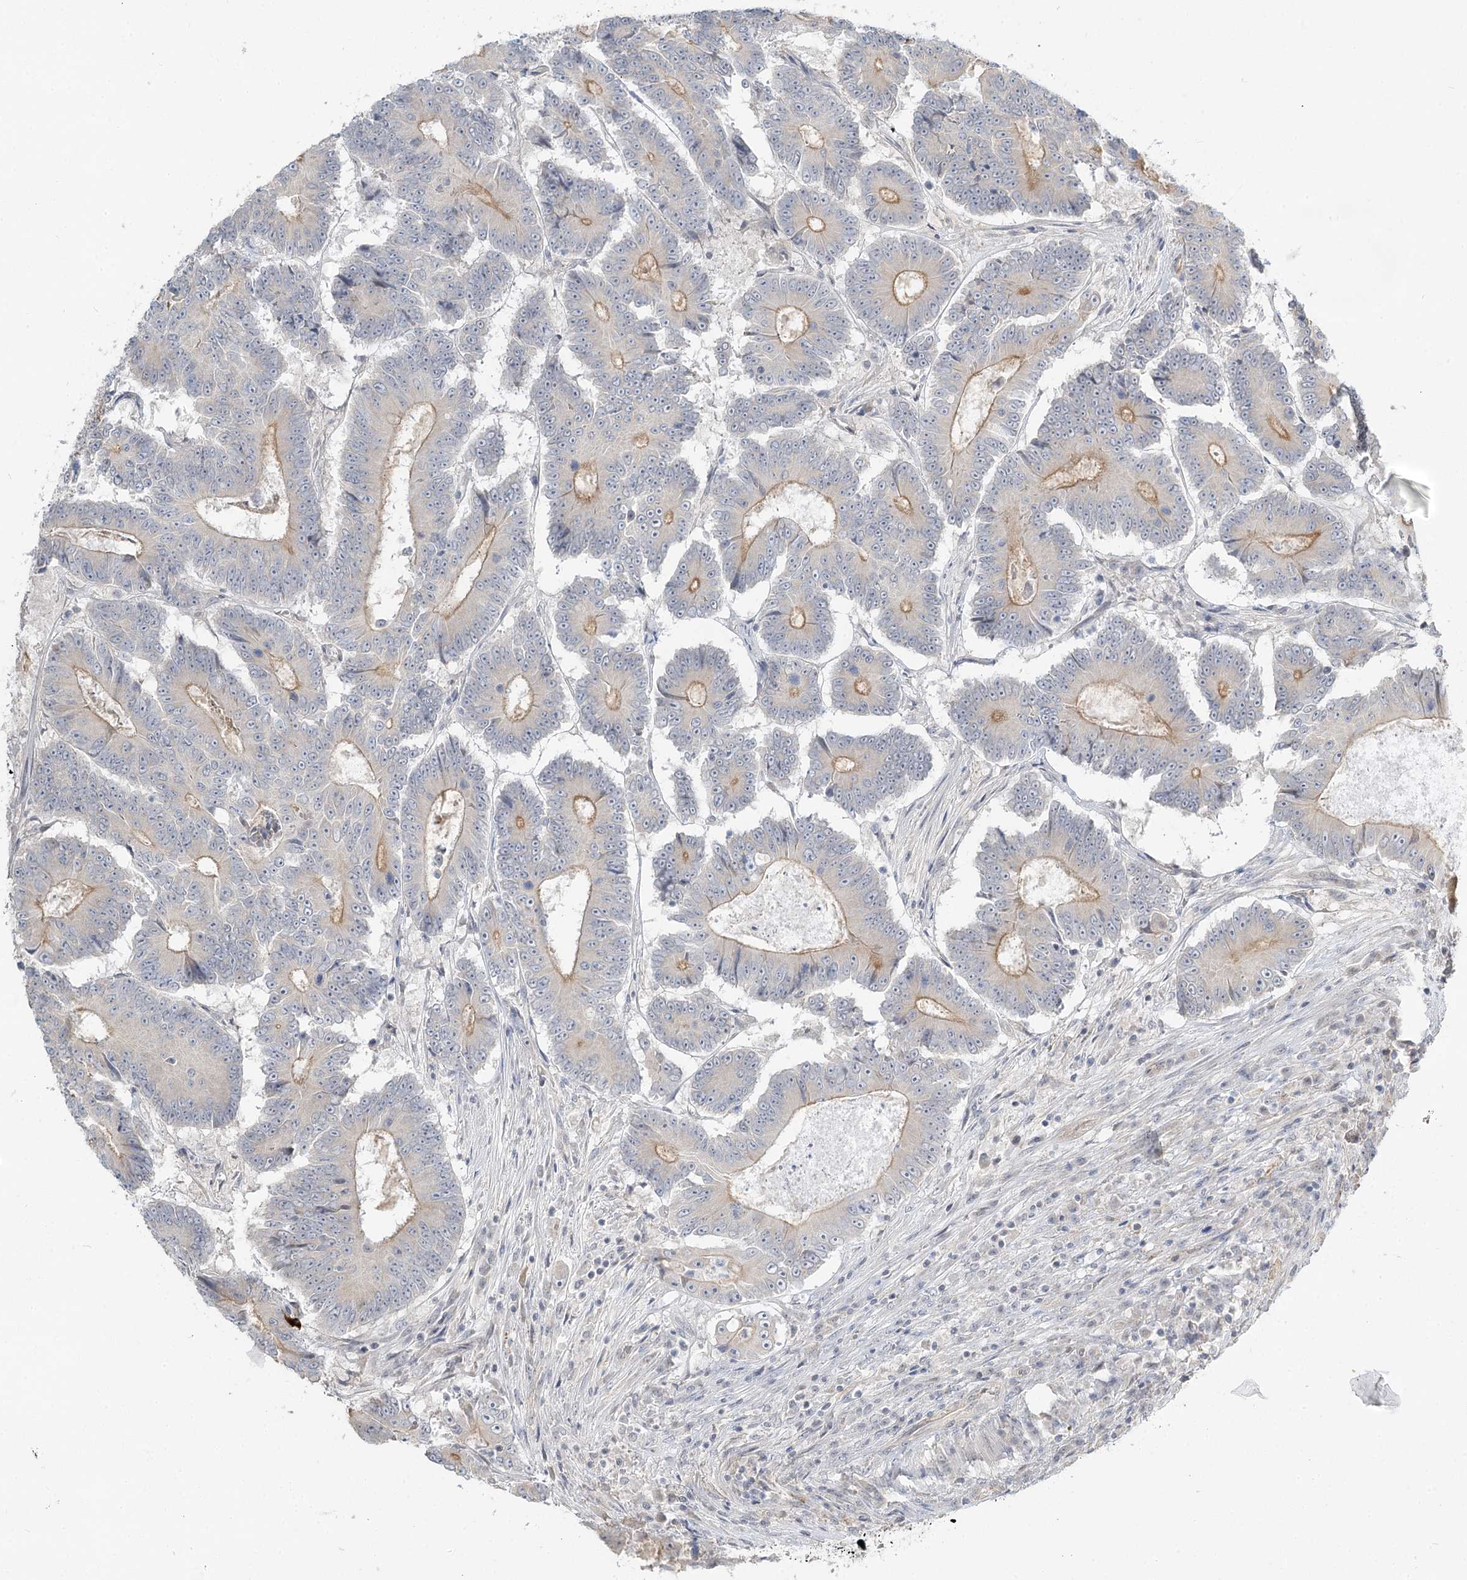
{"staining": {"intensity": "moderate", "quantity": "<25%", "location": "cytoplasmic/membranous"}, "tissue": "colorectal cancer", "cell_type": "Tumor cells", "image_type": "cancer", "snomed": [{"axis": "morphology", "description": "Adenocarcinoma, NOS"}, {"axis": "topography", "description": "Colon"}], "caption": "Immunohistochemical staining of human colorectal cancer exhibits low levels of moderate cytoplasmic/membranous protein positivity in approximately <25% of tumor cells.", "gene": "GUCY2C", "patient": {"sex": "male", "age": 83}}